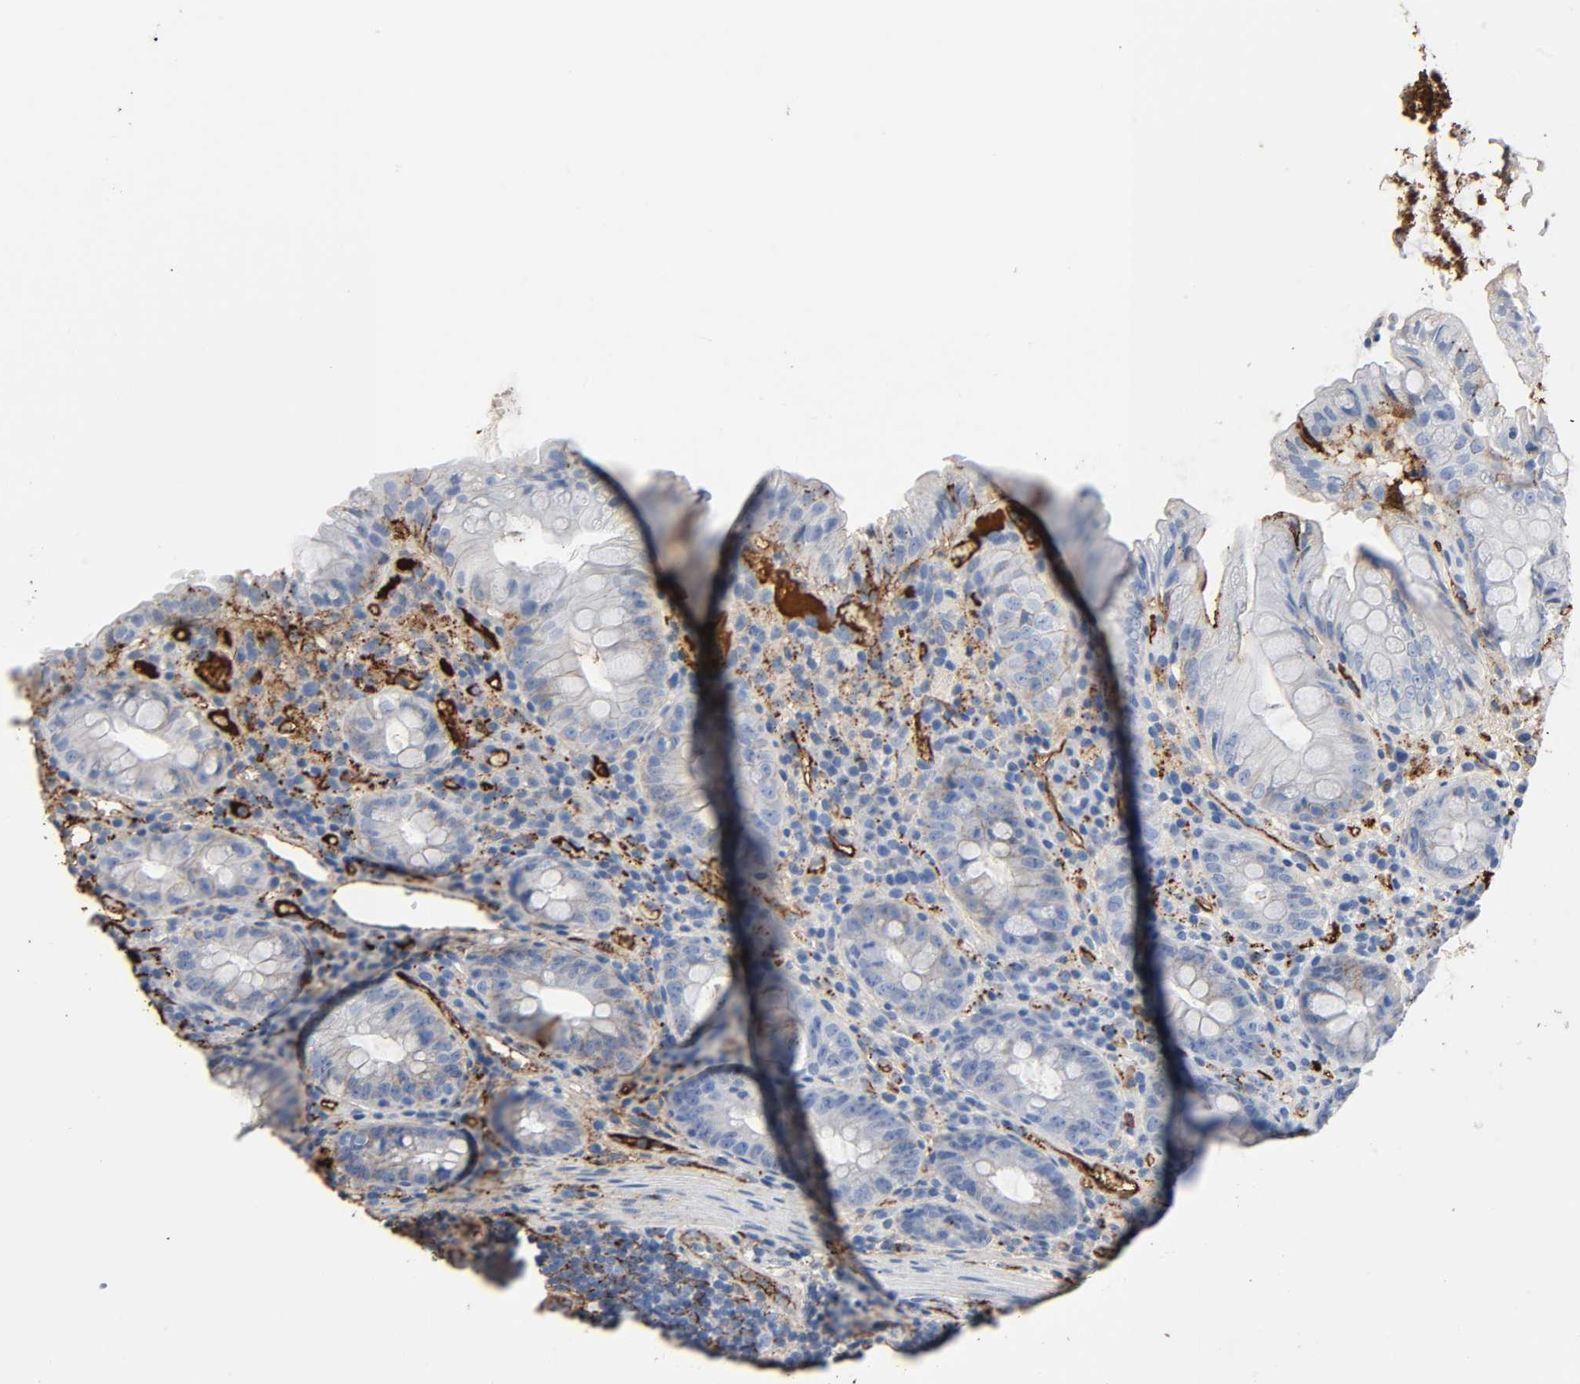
{"staining": {"intensity": "negative", "quantity": "none", "location": "none"}, "tissue": "colon", "cell_type": "Endothelial cells", "image_type": "normal", "snomed": [{"axis": "morphology", "description": "Normal tissue, NOS"}, {"axis": "topography", "description": "Colon"}], "caption": "High power microscopy micrograph of an IHC photomicrograph of unremarkable colon, revealing no significant staining in endothelial cells.", "gene": "C3", "patient": {"sex": "female", "age": 46}}